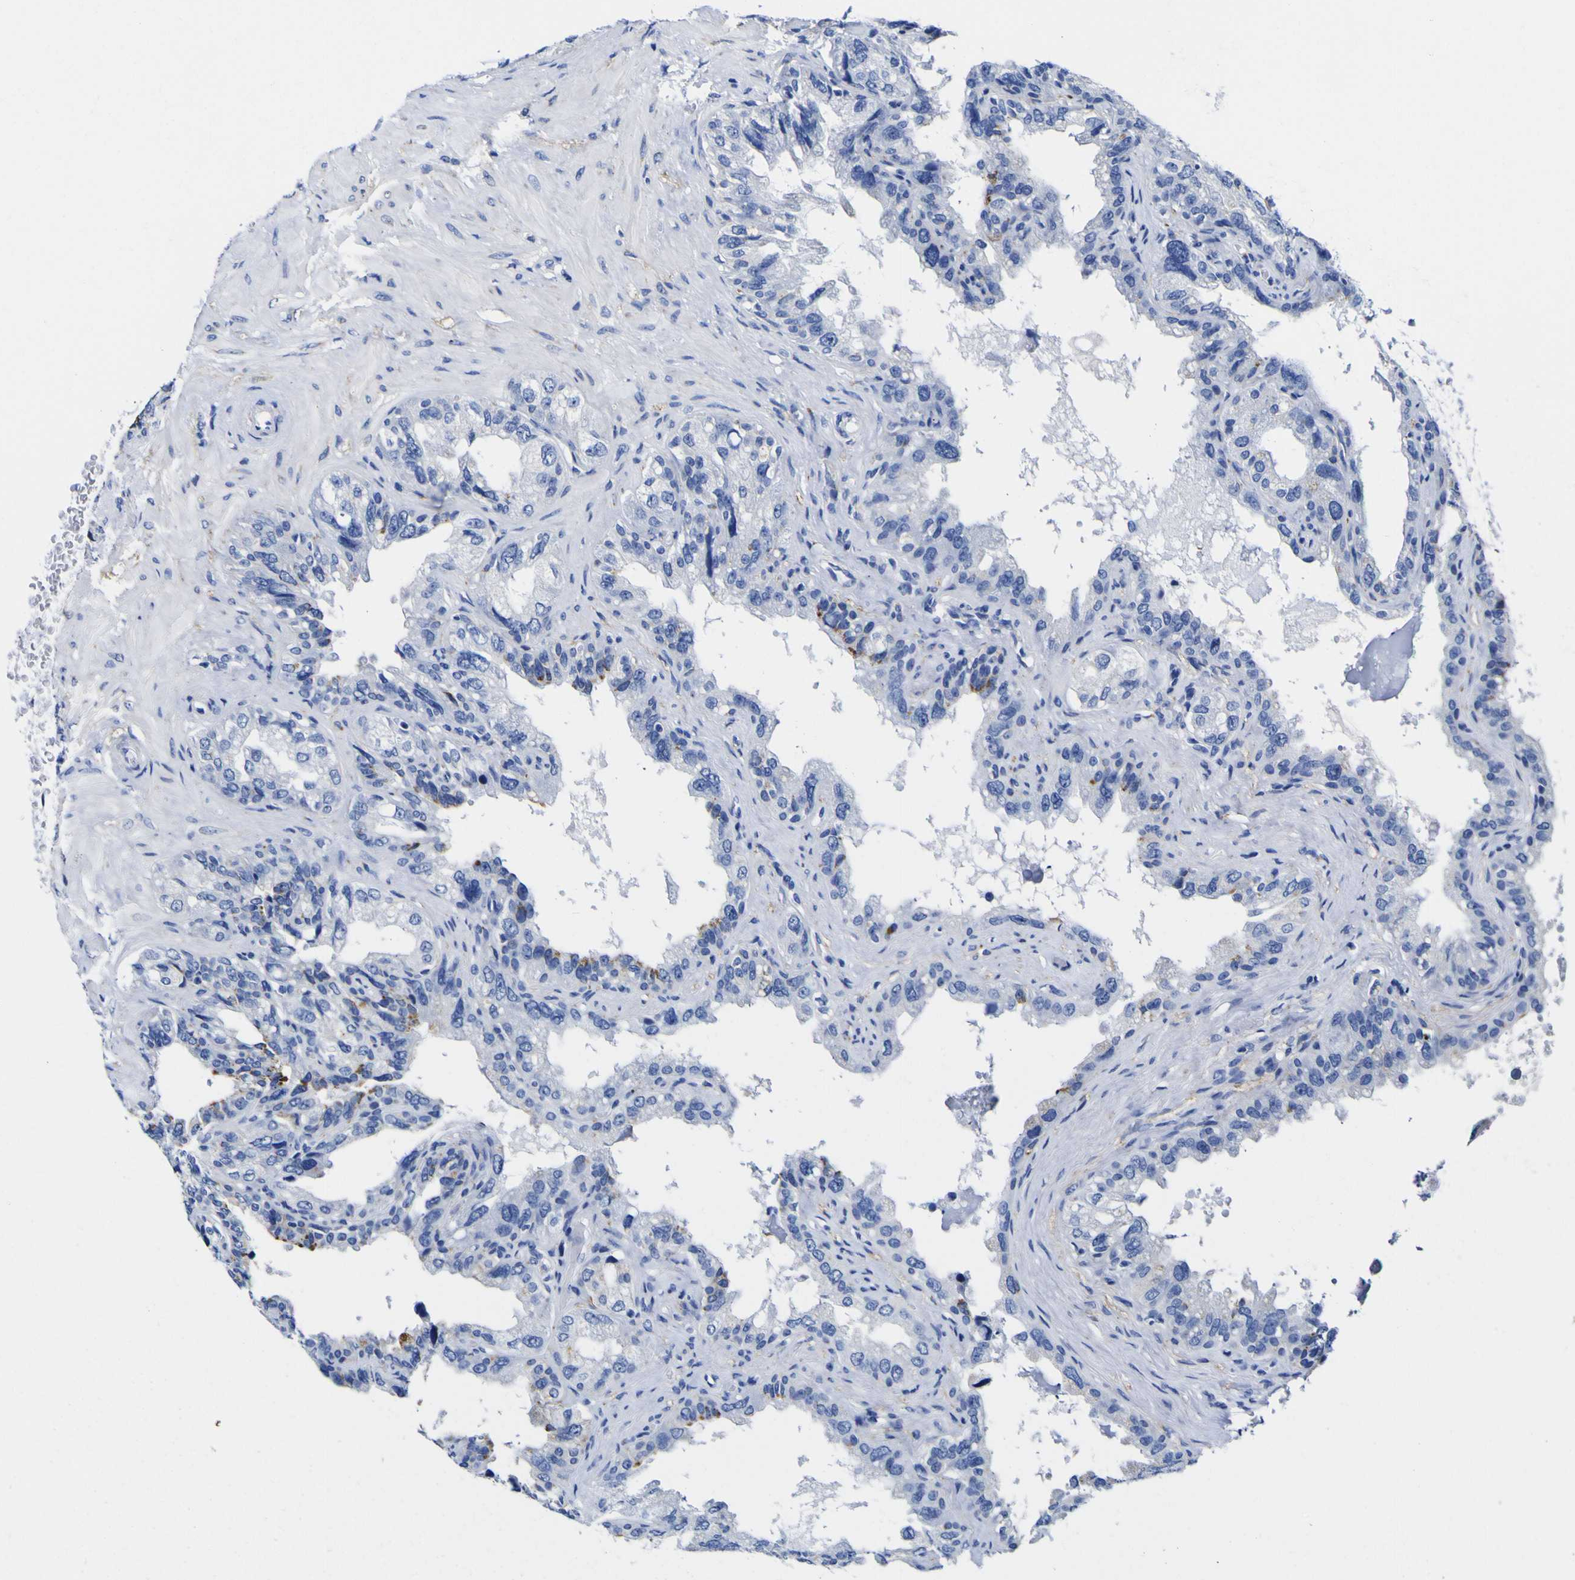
{"staining": {"intensity": "negative", "quantity": "none", "location": "none"}, "tissue": "seminal vesicle", "cell_type": "Glandular cells", "image_type": "normal", "snomed": [{"axis": "morphology", "description": "Normal tissue, NOS"}, {"axis": "topography", "description": "Seminal veicle"}], "caption": "Immunohistochemical staining of benign seminal vesicle demonstrates no significant expression in glandular cells.", "gene": "HLA", "patient": {"sex": "male", "age": 68}}